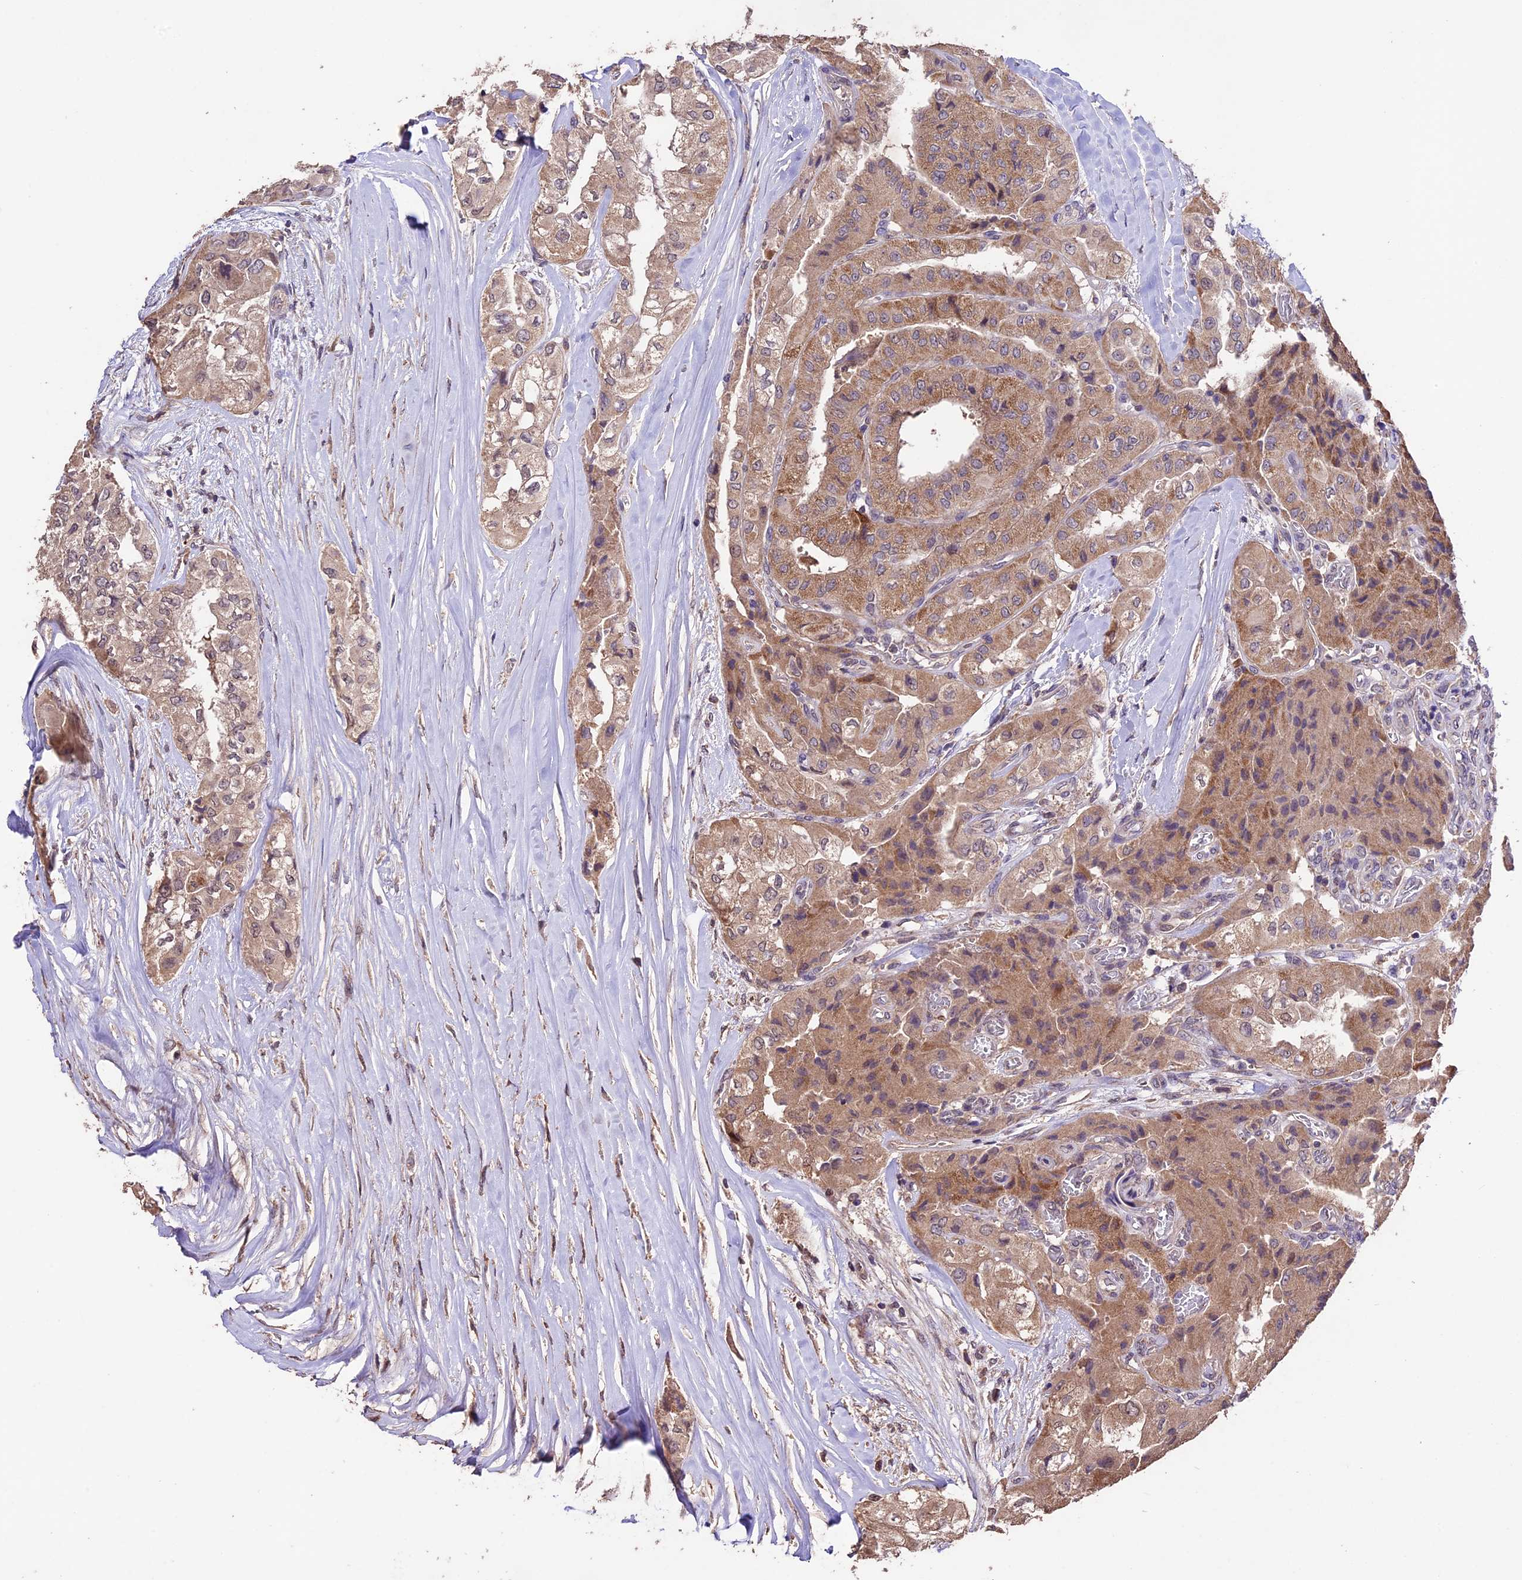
{"staining": {"intensity": "moderate", "quantity": ">75%", "location": "cytoplasmic/membranous"}, "tissue": "thyroid cancer", "cell_type": "Tumor cells", "image_type": "cancer", "snomed": [{"axis": "morphology", "description": "Papillary adenocarcinoma, NOS"}, {"axis": "topography", "description": "Thyroid gland"}], "caption": "A micrograph showing moderate cytoplasmic/membranous expression in approximately >75% of tumor cells in thyroid cancer, as visualized by brown immunohistochemical staining.", "gene": "DIS3L", "patient": {"sex": "female", "age": 59}}